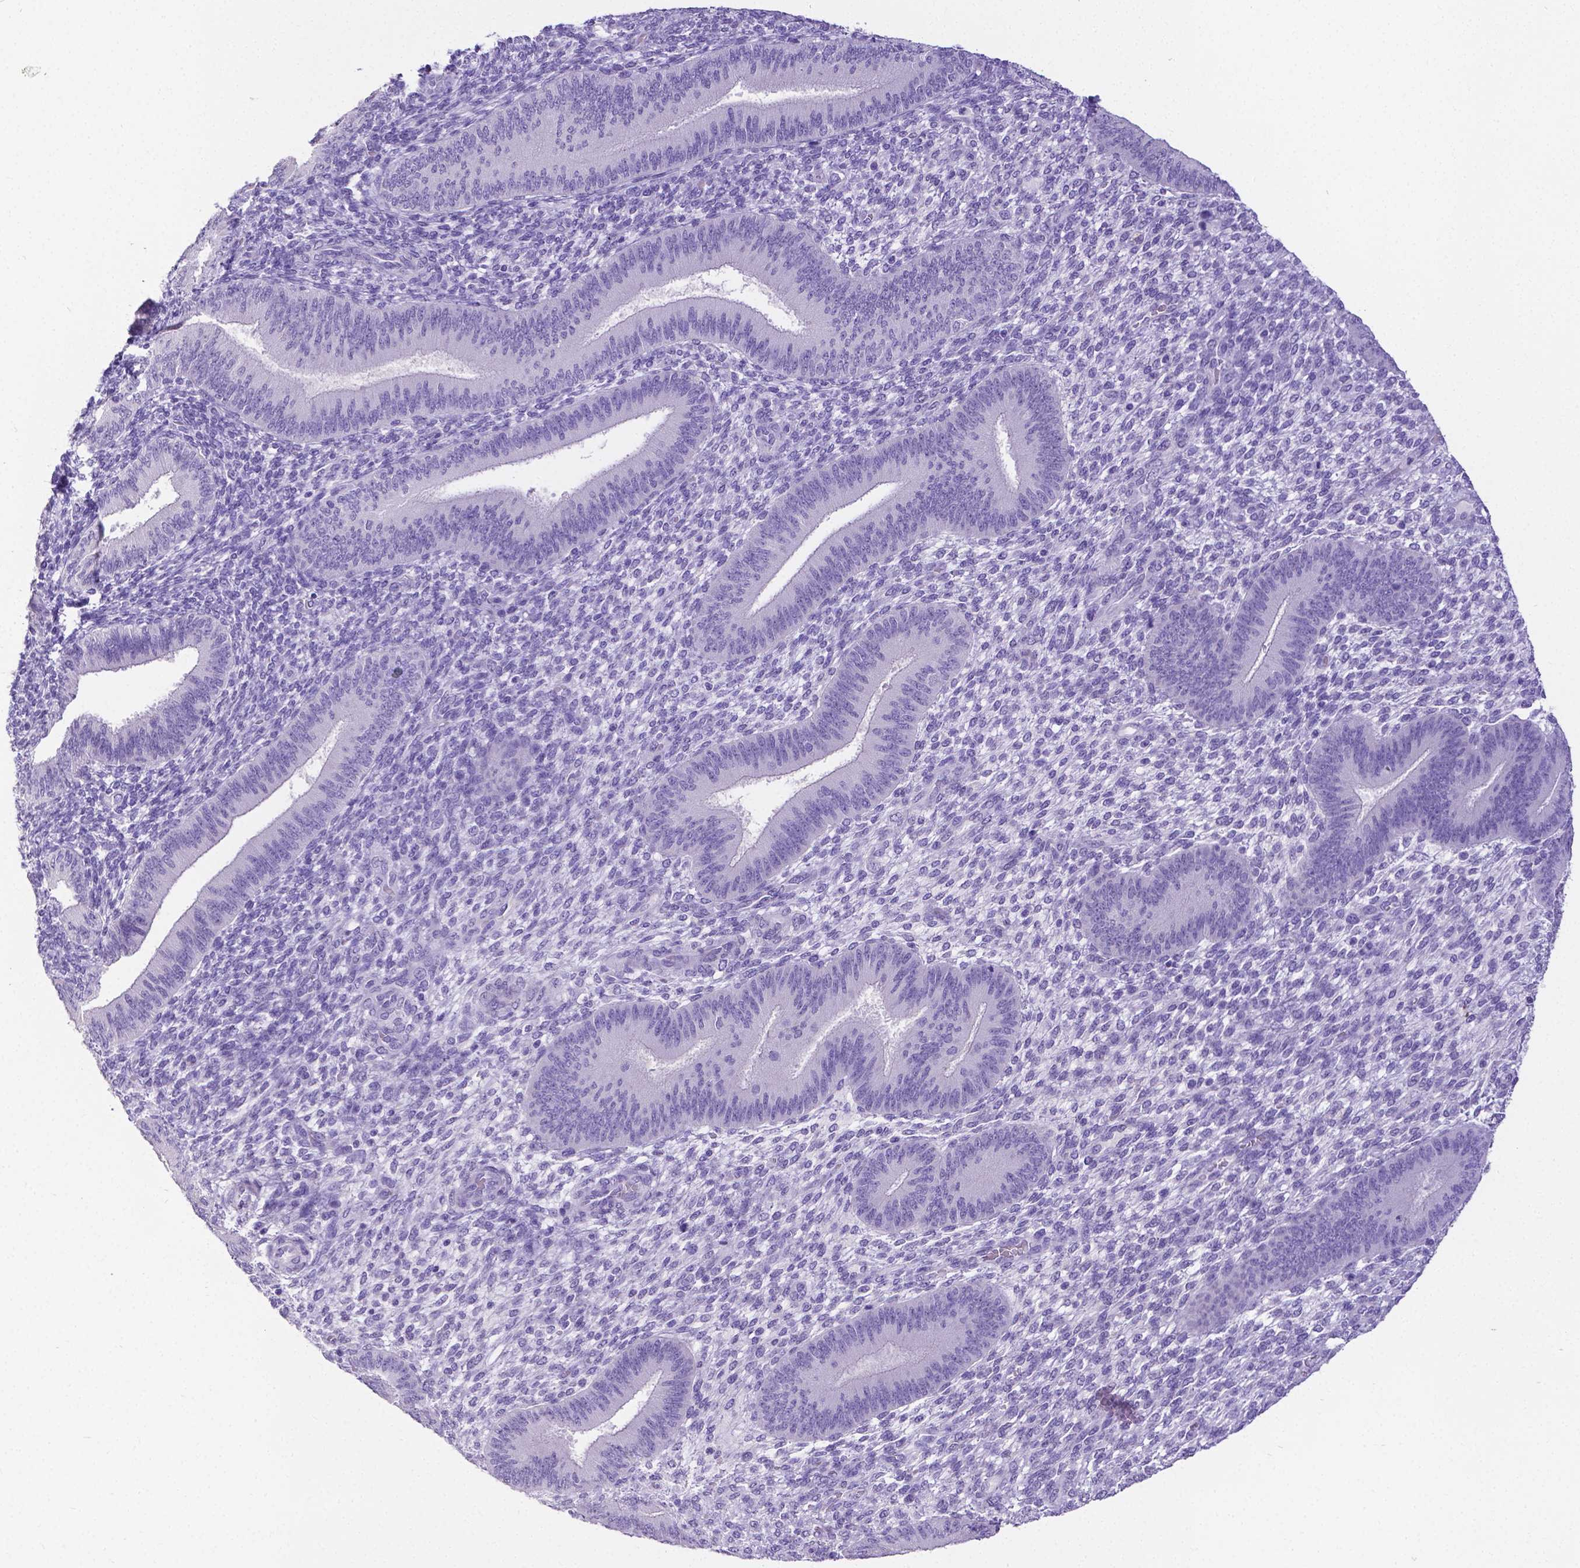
{"staining": {"intensity": "negative", "quantity": "none", "location": "none"}, "tissue": "endometrium", "cell_type": "Cells in endometrial stroma", "image_type": "normal", "snomed": [{"axis": "morphology", "description": "Normal tissue, NOS"}, {"axis": "topography", "description": "Endometrium"}], "caption": "Endometrium was stained to show a protein in brown. There is no significant expression in cells in endometrial stroma.", "gene": "SATB2", "patient": {"sex": "female", "age": 39}}